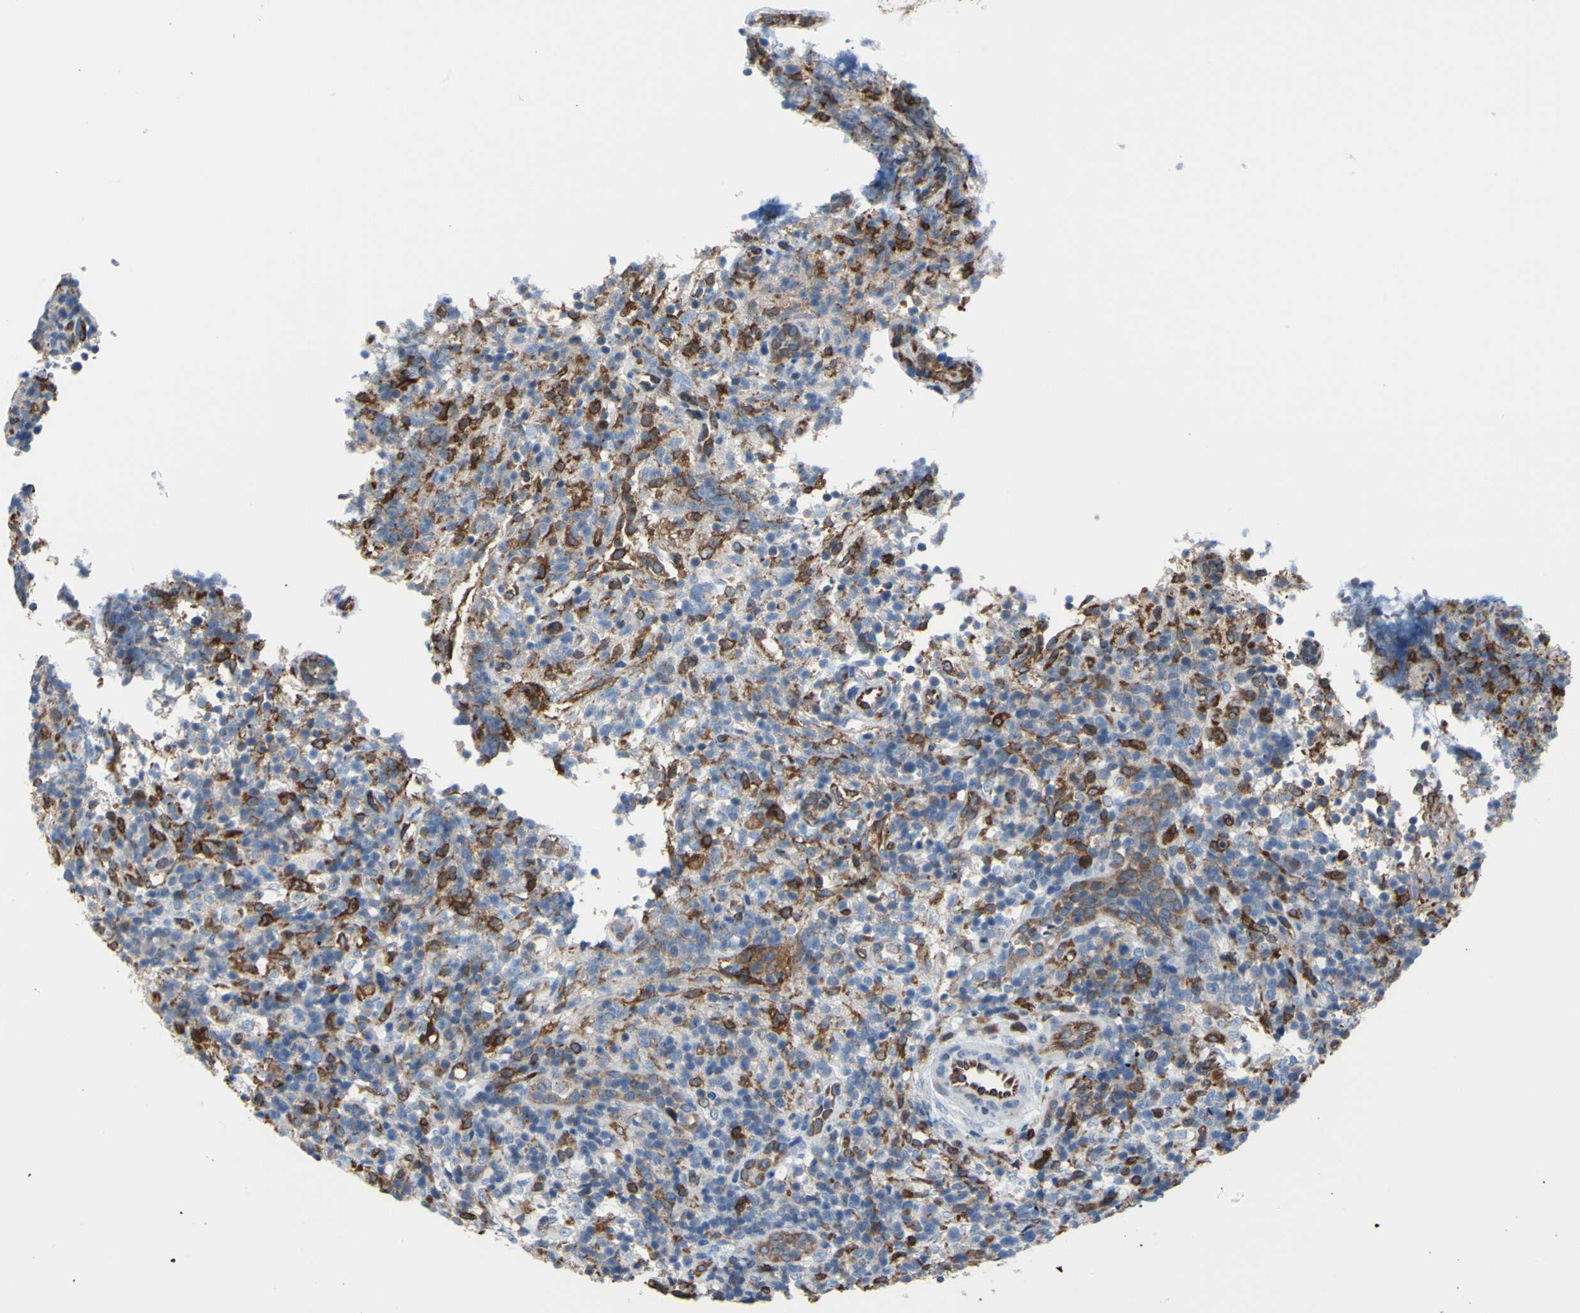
{"staining": {"intensity": "moderate", "quantity": "25%-75%", "location": "cytoplasmic/membranous"}, "tissue": "lymphoma", "cell_type": "Tumor cells", "image_type": "cancer", "snomed": [{"axis": "morphology", "description": "Malignant lymphoma, non-Hodgkin's type, High grade"}, {"axis": "topography", "description": "Lymph node"}], "caption": "High-grade malignant lymphoma, non-Hodgkin's type stained with IHC reveals moderate cytoplasmic/membranous staining in approximately 25%-75% of tumor cells.", "gene": "MGST2", "patient": {"sex": "female", "age": 76}}